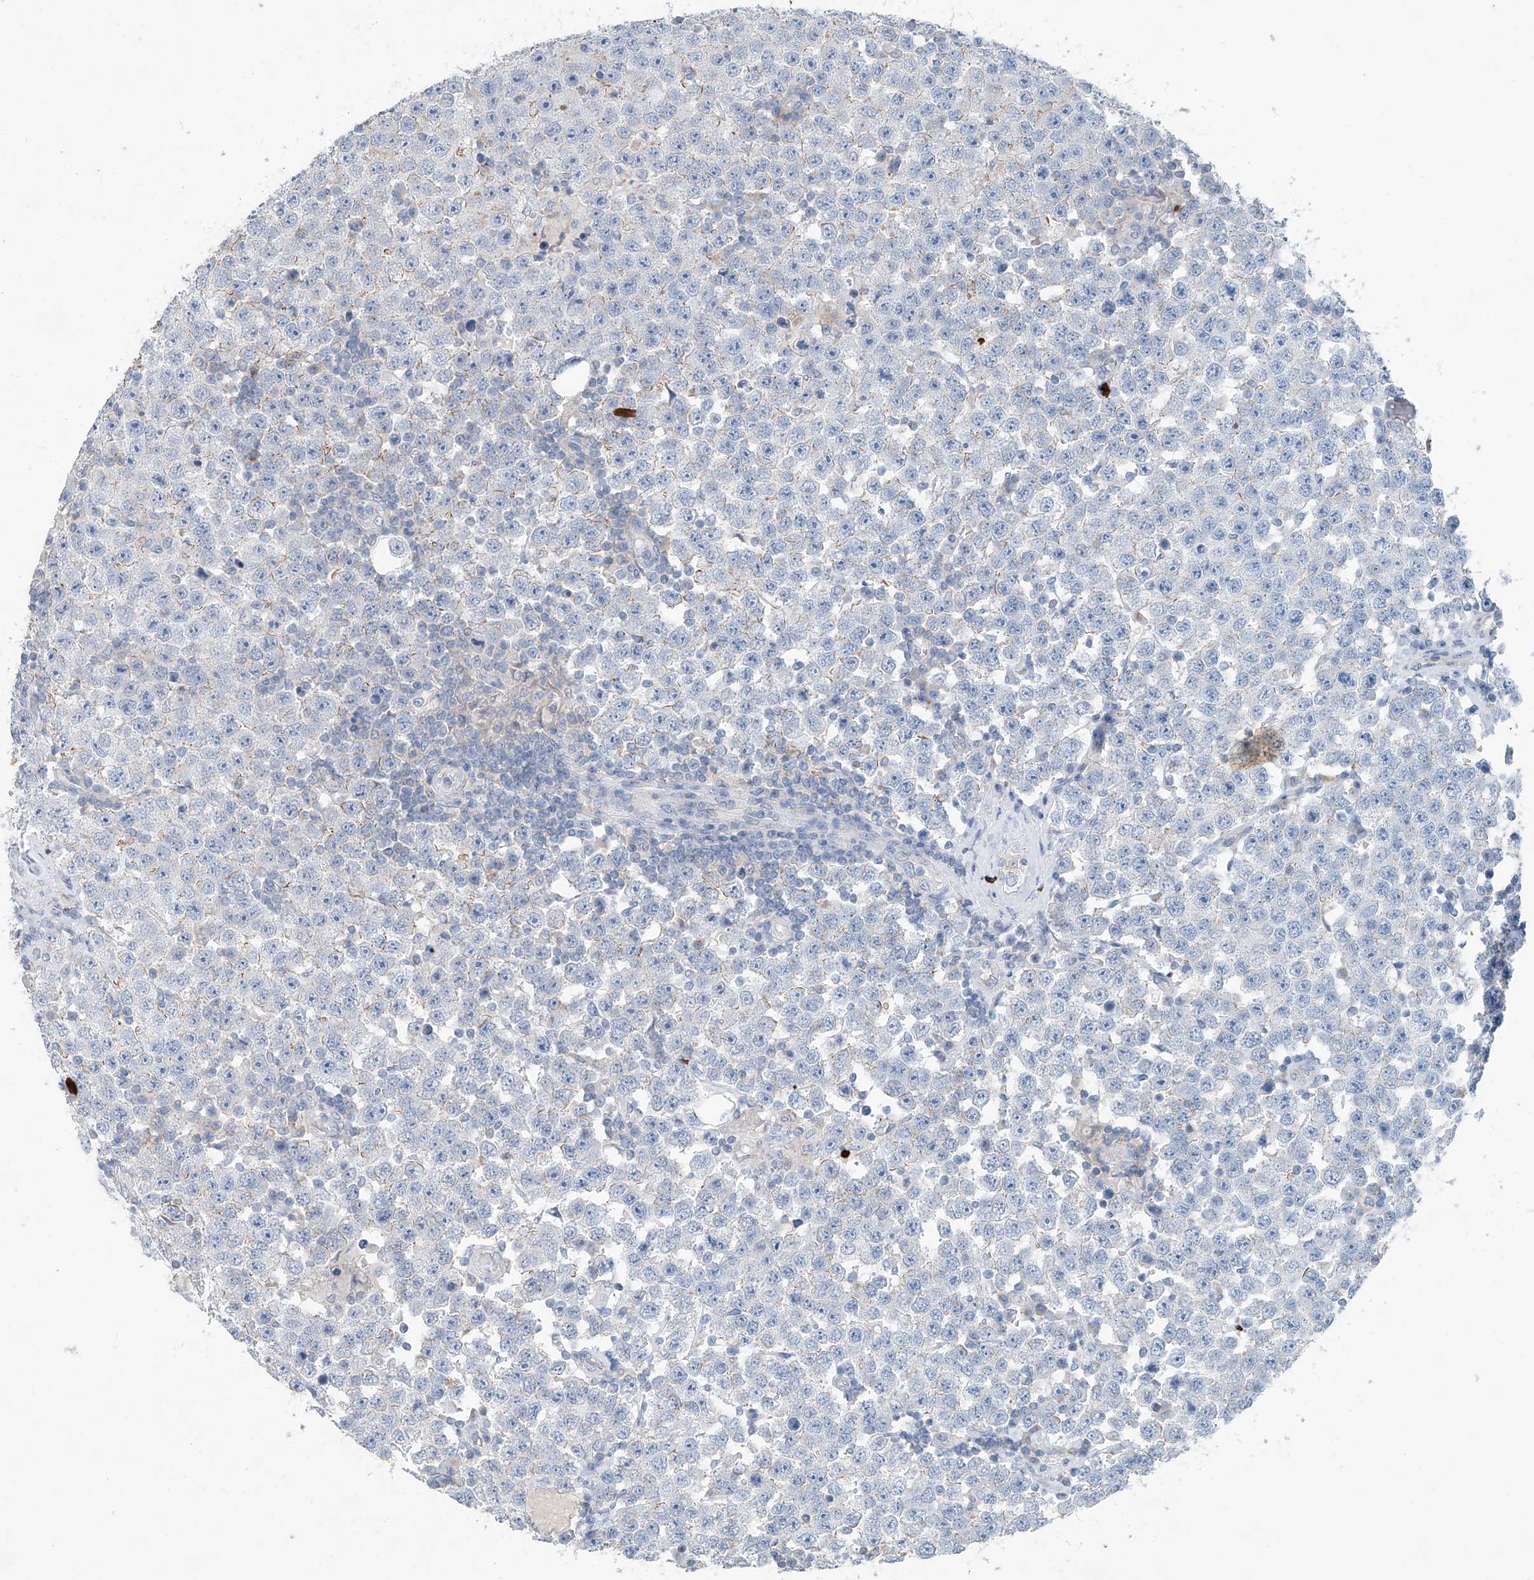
{"staining": {"intensity": "negative", "quantity": "none", "location": "none"}, "tissue": "testis cancer", "cell_type": "Tumor cells", "image_type": "cancer", "snomed": [{"axis": "morphology", "description": "Seminoma, NOS"}, {"axis": "topography", "description": "Testis"}], "caption": "This is a micrograph of IHC staining of seminoma (testis), which shows no staining in tumor cells.", "gene": "ANKRD34A", "patient": {"sex": "male", "age": 28}}